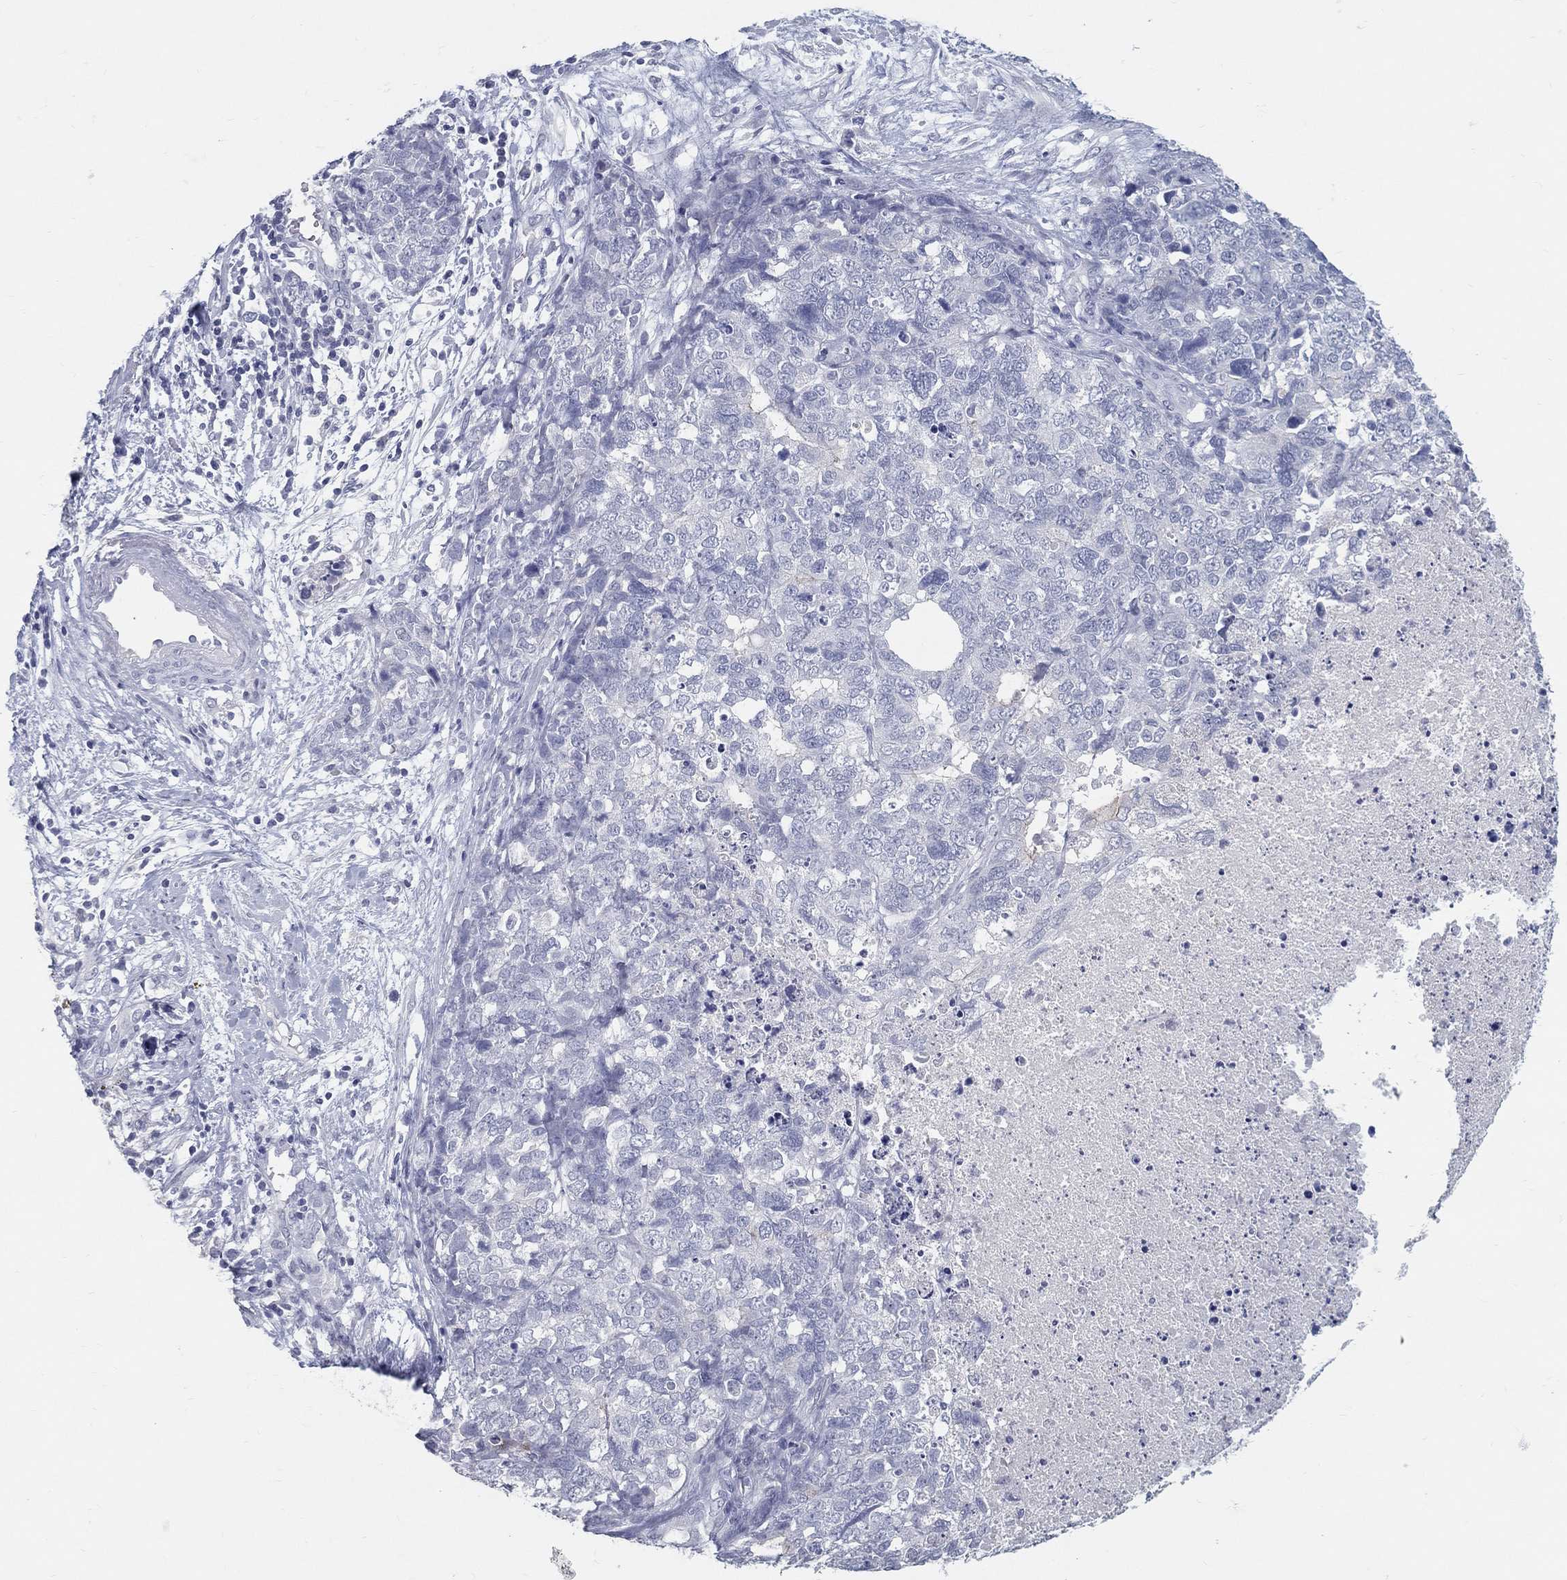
{"staining": {"intensity": "negative", "quantity": "none", "location": "none"}, "tissue": "cervical cancer", "cell_type": "Tumor cells", "image_type": "cancer", "snomed": [{"axis": "morphology", "description": "Squamous cell carcinoma, NOS"}, {"axis": "topography", "description": "Cervix"}], "caption": "Immunohistochemistry (IHC) photomicrograph of neoplastic tissue: human cervical squamous cell carcinoma stained with DAB reveals no significant protein positivity in tumor cells.", "gene": "ACE2", "patient": {"sex": "female", "age": 63}}